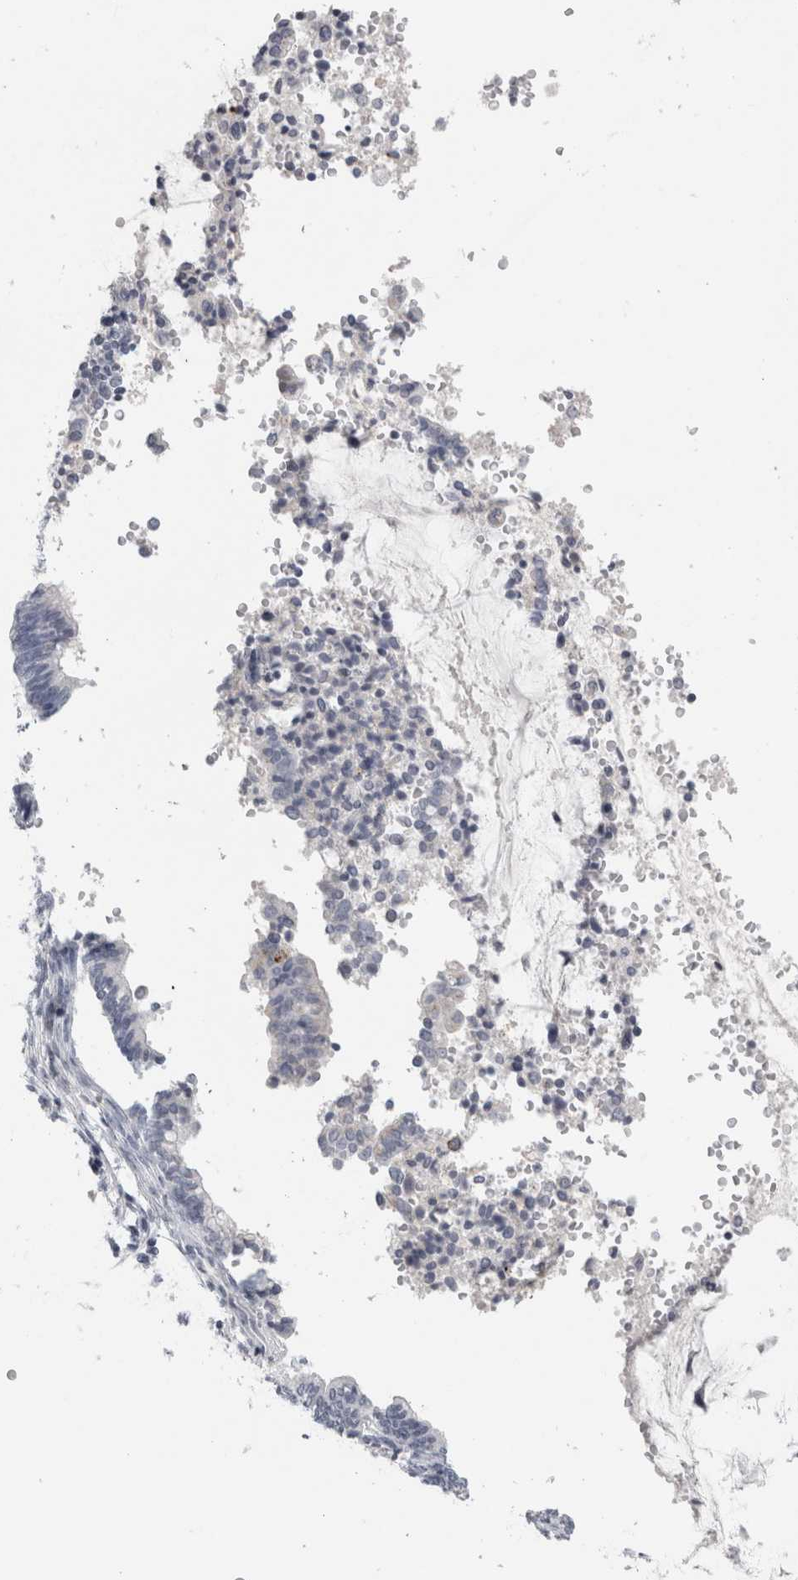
{"staining": {"intensity": "negative", "quantity": "none", "location": "none"}, "tissue": "cervical cancer", "cell_type": "Tumor cells", "image_type": "cancer", "snomed": [{"axis": "morphology", "description": "Adenocarcinoma, NOS"}, {"axis": "topography", "description": "Cervix"}], "caption": "Protein analysis of cervical cancer shows no significant positivity in tumor cells. Brightfield microscopy of IHC stained with DAB (3,3'-diaminobenzidine) (brown) and hematoxylin (blue), captured at high magnification.", "gene": "CPE", "patient": {"sex": "female", "age": 44}}